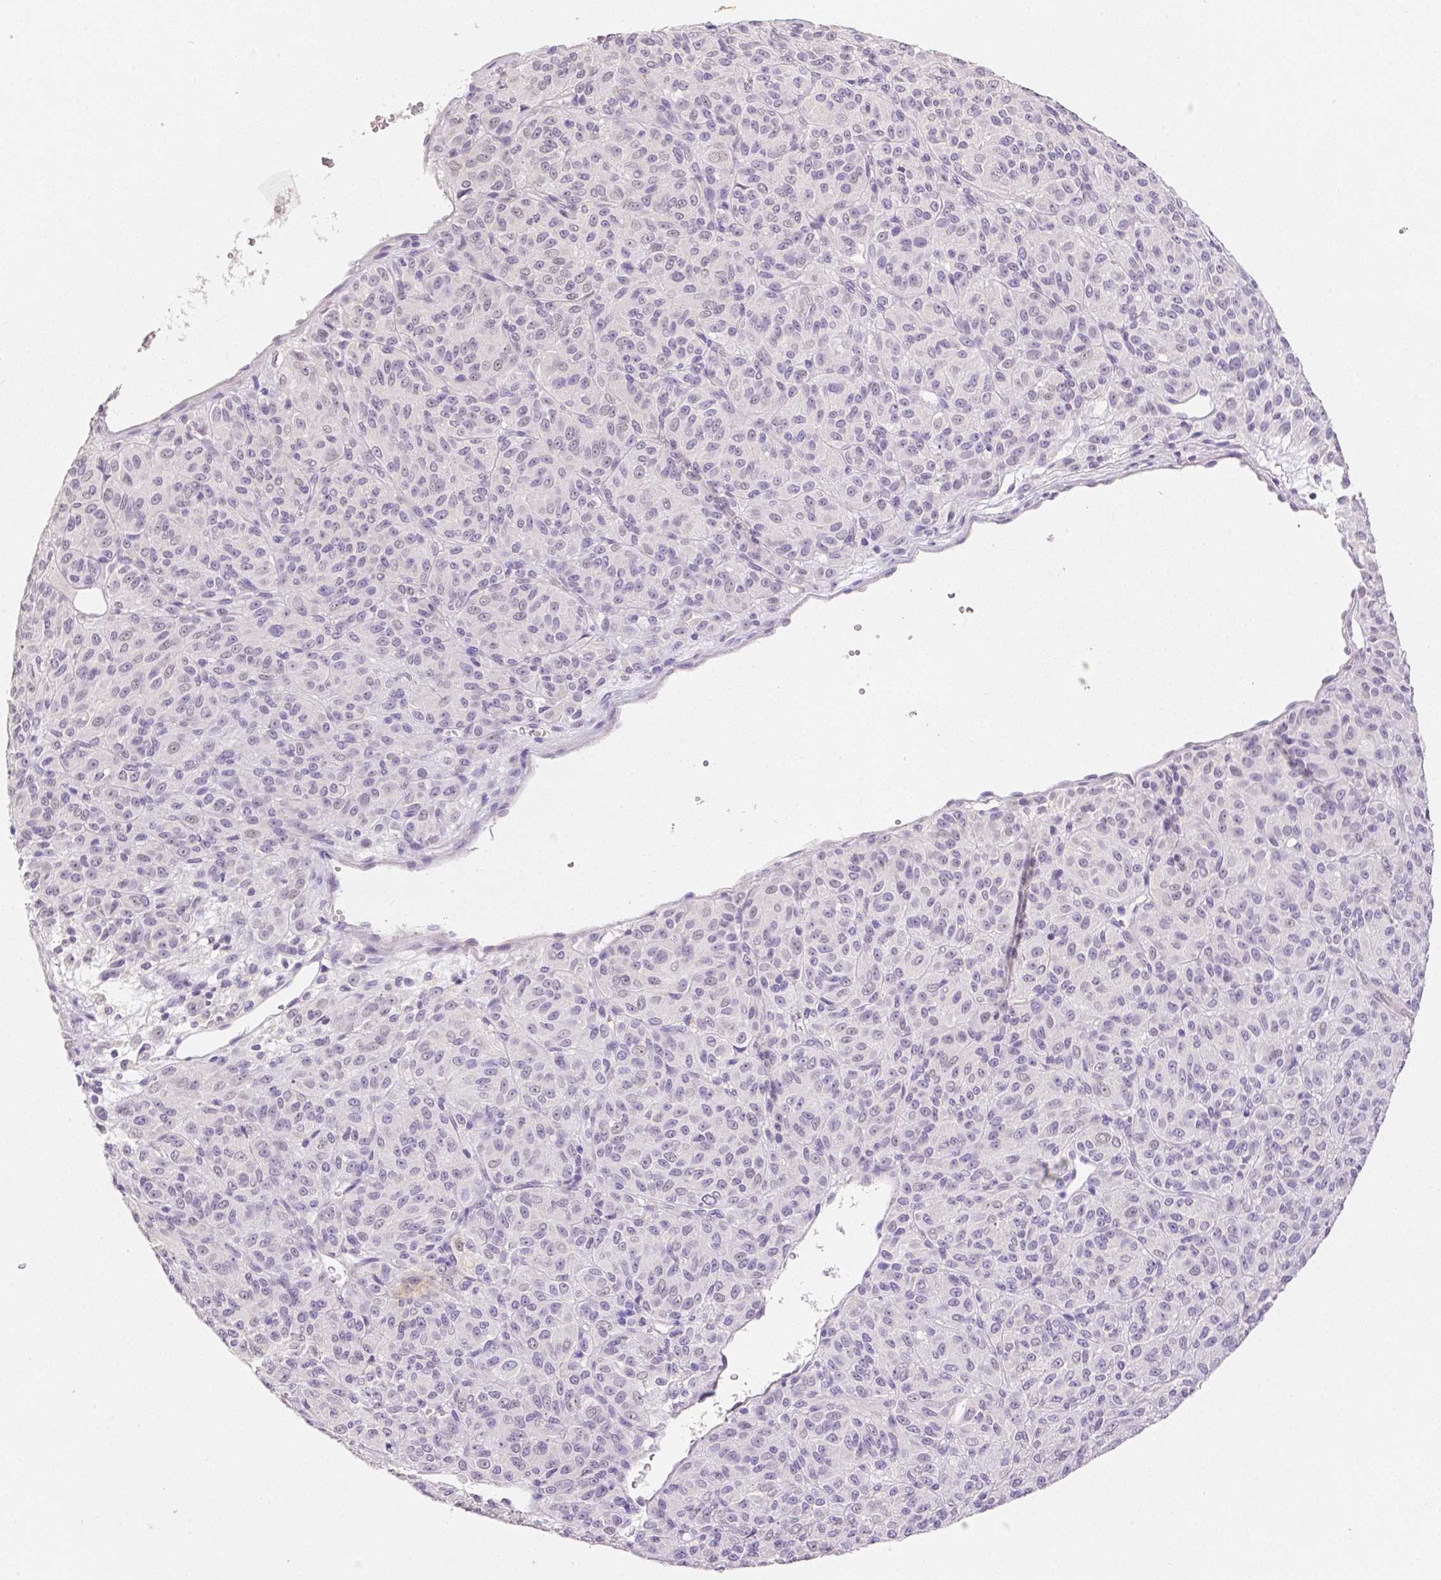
{"staining": {"intensity": "negative", "quantity": "none", "location": "none"}, "tissue": "melanoma", "cell_type": "Tumor cells", "image_type": "cancer", "snomed": [{"axis": "morphology", "description": "Malignant melanoma, Metastatic site"}, {"axis": "topography", "description": "Brain"}], "caption": "Tumor cells are negative for protein expression in human malignant melanoma (metastatic site). The staining was performed using DAB (3,3'-diaminobenzidine) to visualize the protein expression in brown, while the nuclei were stained in blue with hematoxylin (Magnification: 20x).", "gene": "OCLN", "patient": {"sex": "female", "age": 56}}